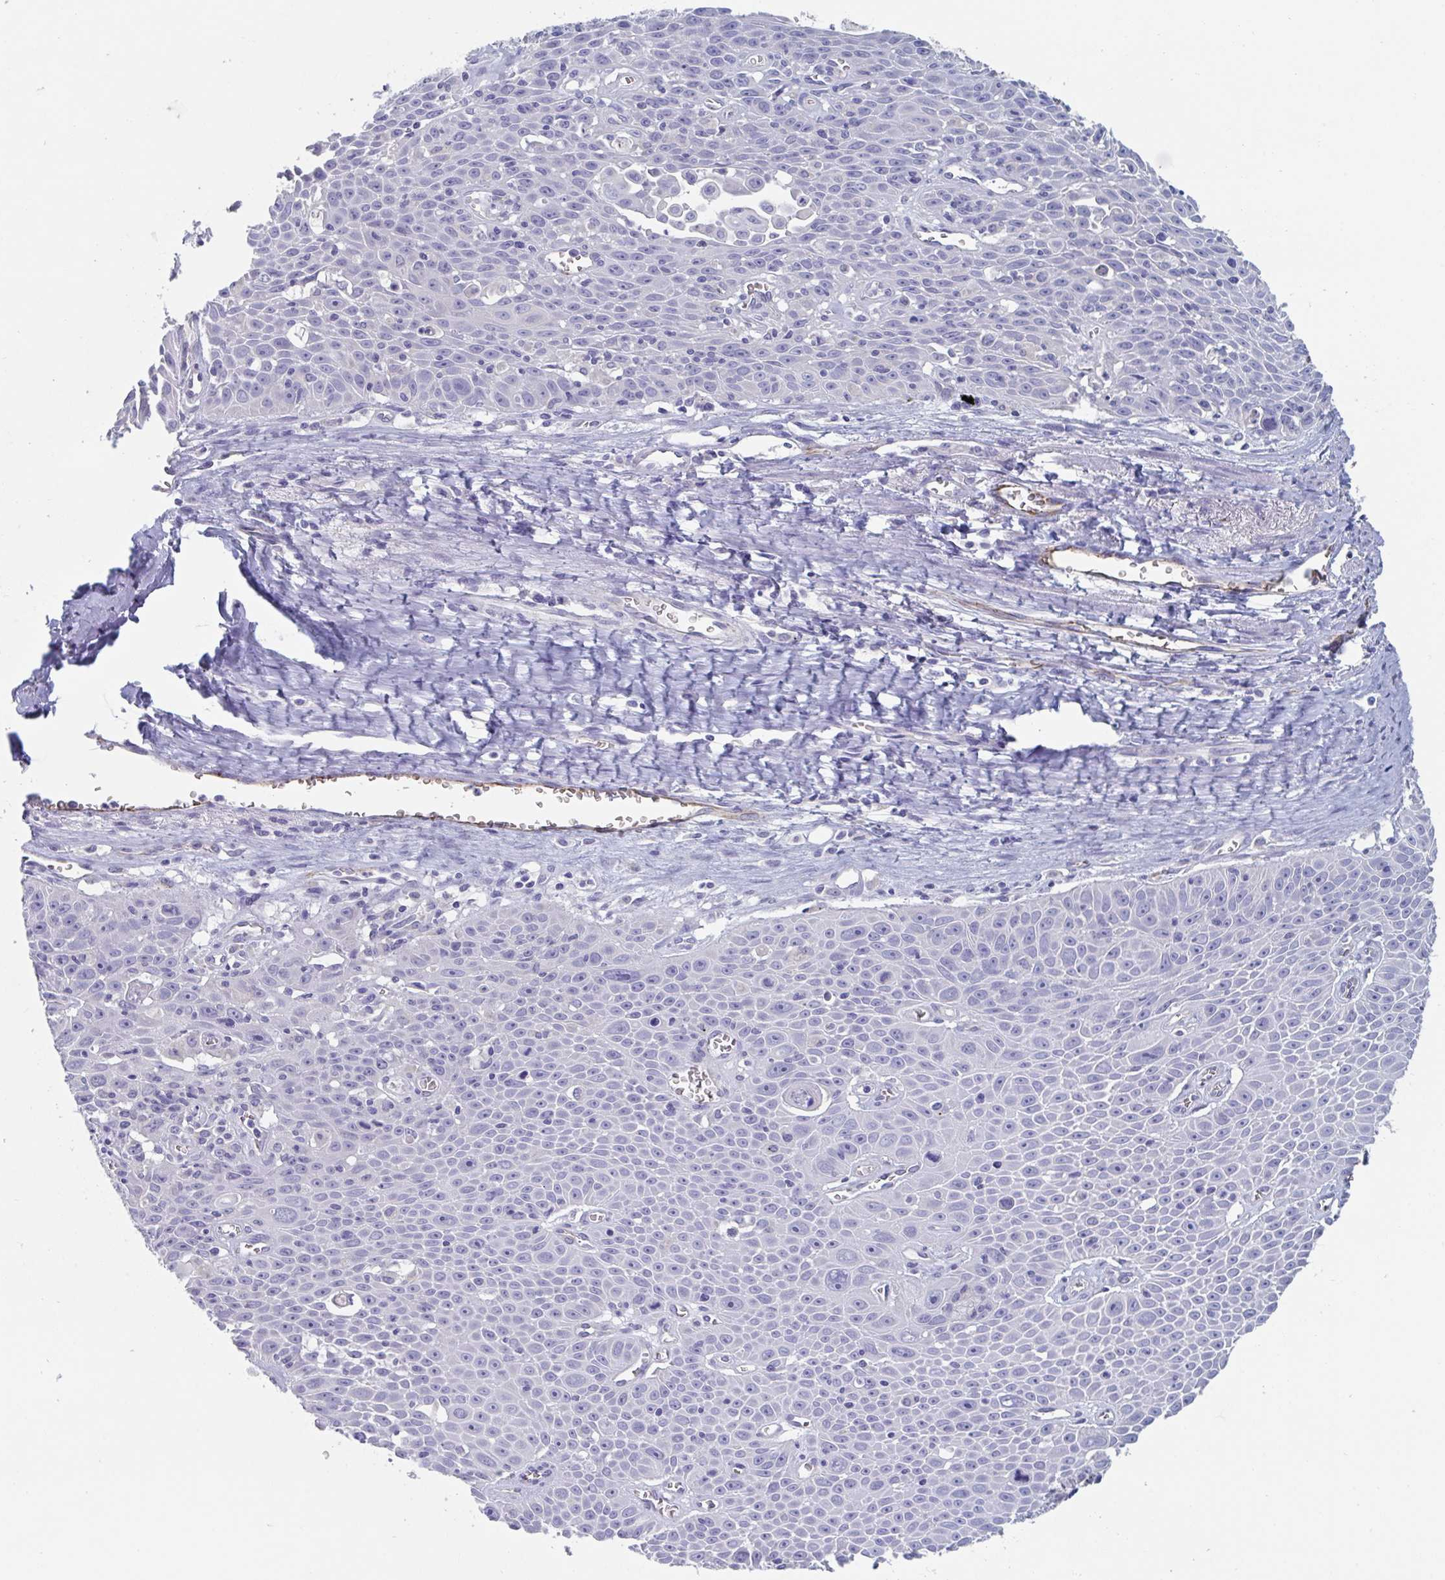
{"staining": {"intensity": "negative", "quantity": "none", "location": "none"}, "tissue": "lung cancer", "cell_type": "Tumor cells", "image_type": "cancer", "snomed": [{"axis": "morphology", "description": "Squamous cell carcinoma, NOS"}, {"axis": "morphology", "description": "Squamous cell carcinoma, metastatic, NOS"}, {"axis": "topography", "description": "Lymph node"}, {"axis": "topography", "description": "Lung"}], "caption": "Micrograph shows no significant protein expression in tumor cells of squamous cell carcinoma (lung). Nuclei are stained in blue.", "gene": "ABHD16A", "patient": {"sex": "female", "age": 62}}